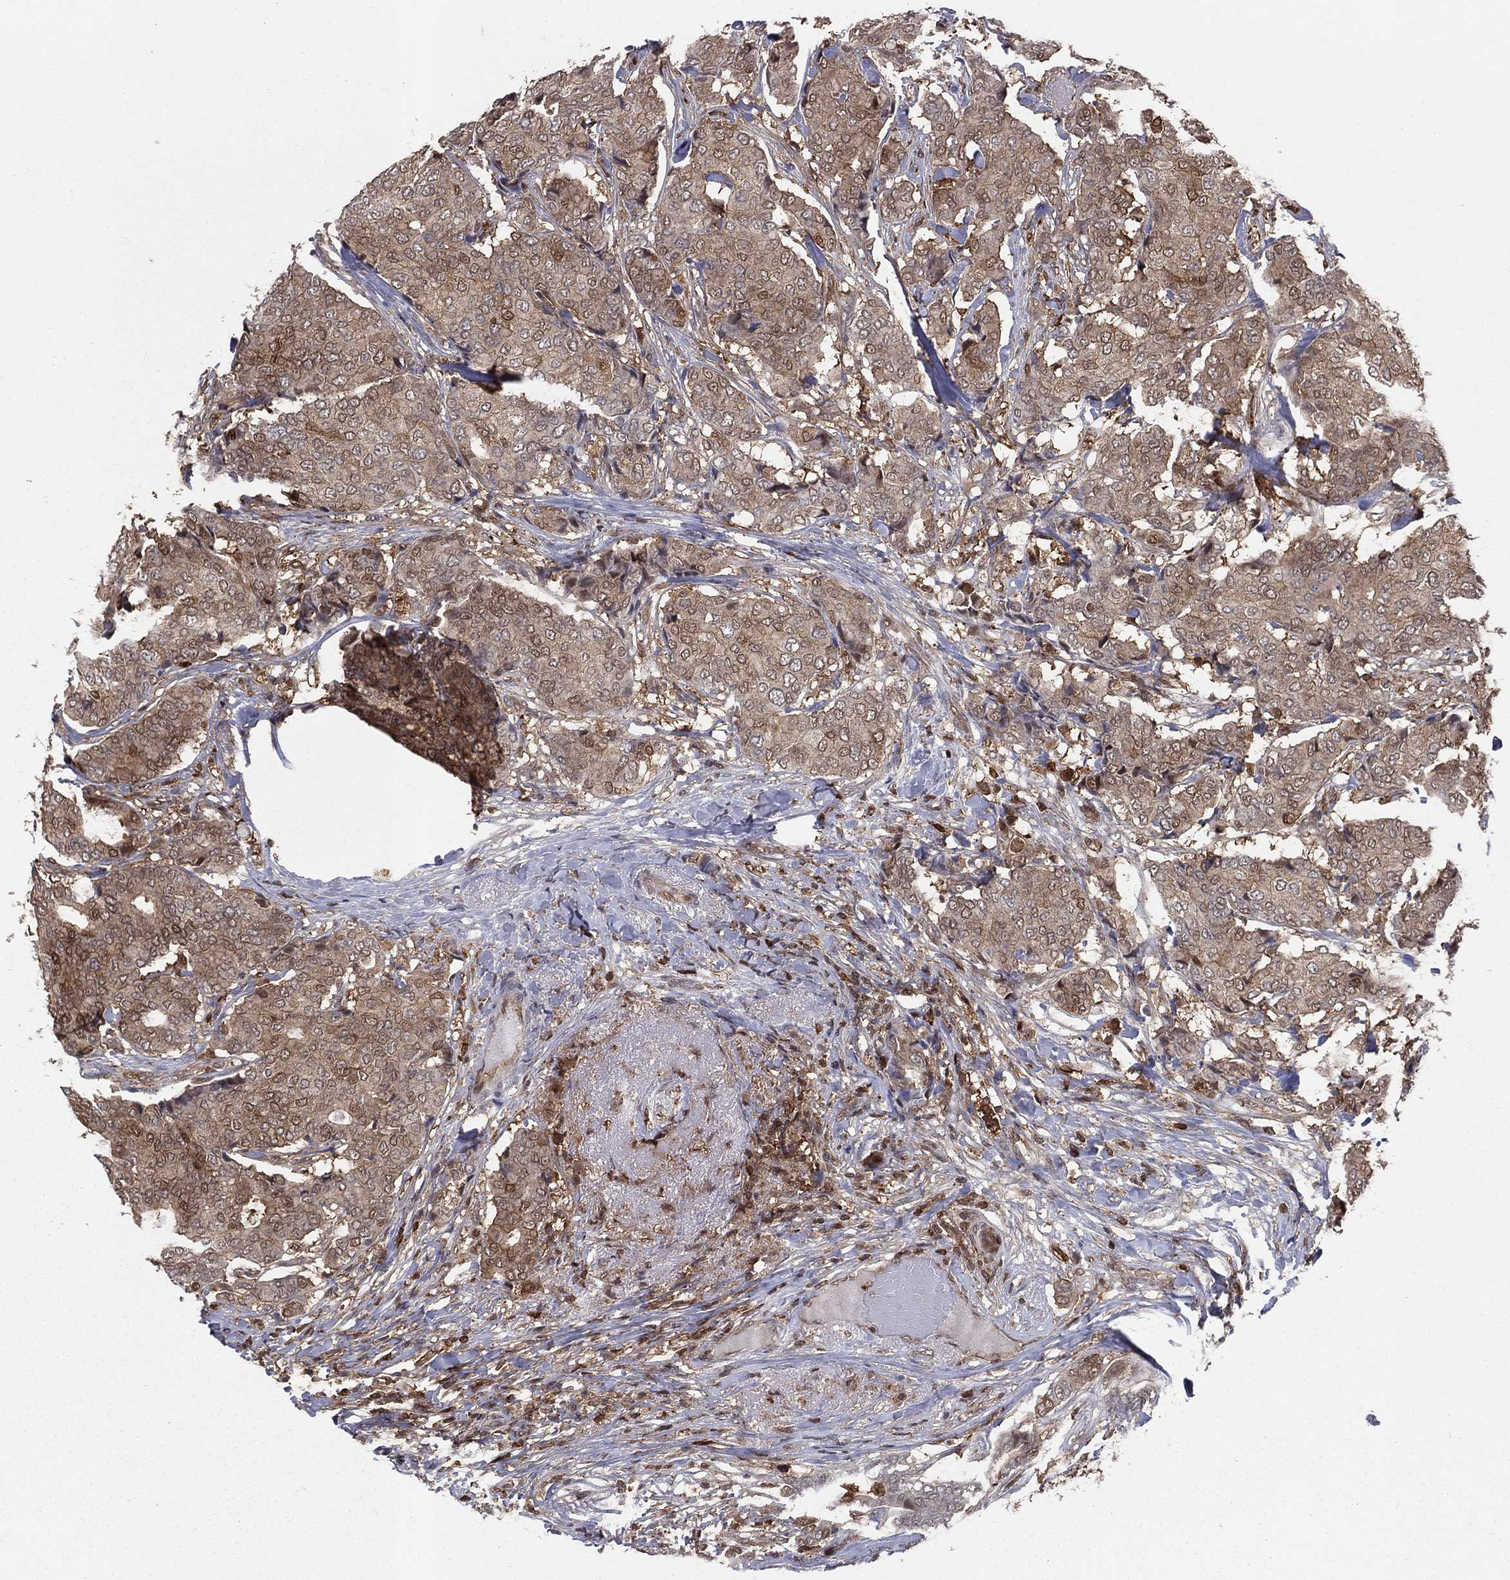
{"staining": {"intensity": "moderate", "quantity": ">75%", "location": "cytoplasmic/membranous"}, "tissue": "breast cancer", "cell_type": "Tumor cells", "image_type": "cancer", "snomed": [{"axis": "morphology", "description": "Duct carcinoma"}, {"axis": "topography", "description": "Breast"}], "caption": "The image reveals staining of breast cancer (infiltrating ductal carcinoma), revealing moderate cytoplasmic/membranous protein positivity (brown color) within tumor cells.", "gene": "ENO1", "patient": {"sex": "female", "age": 75}}